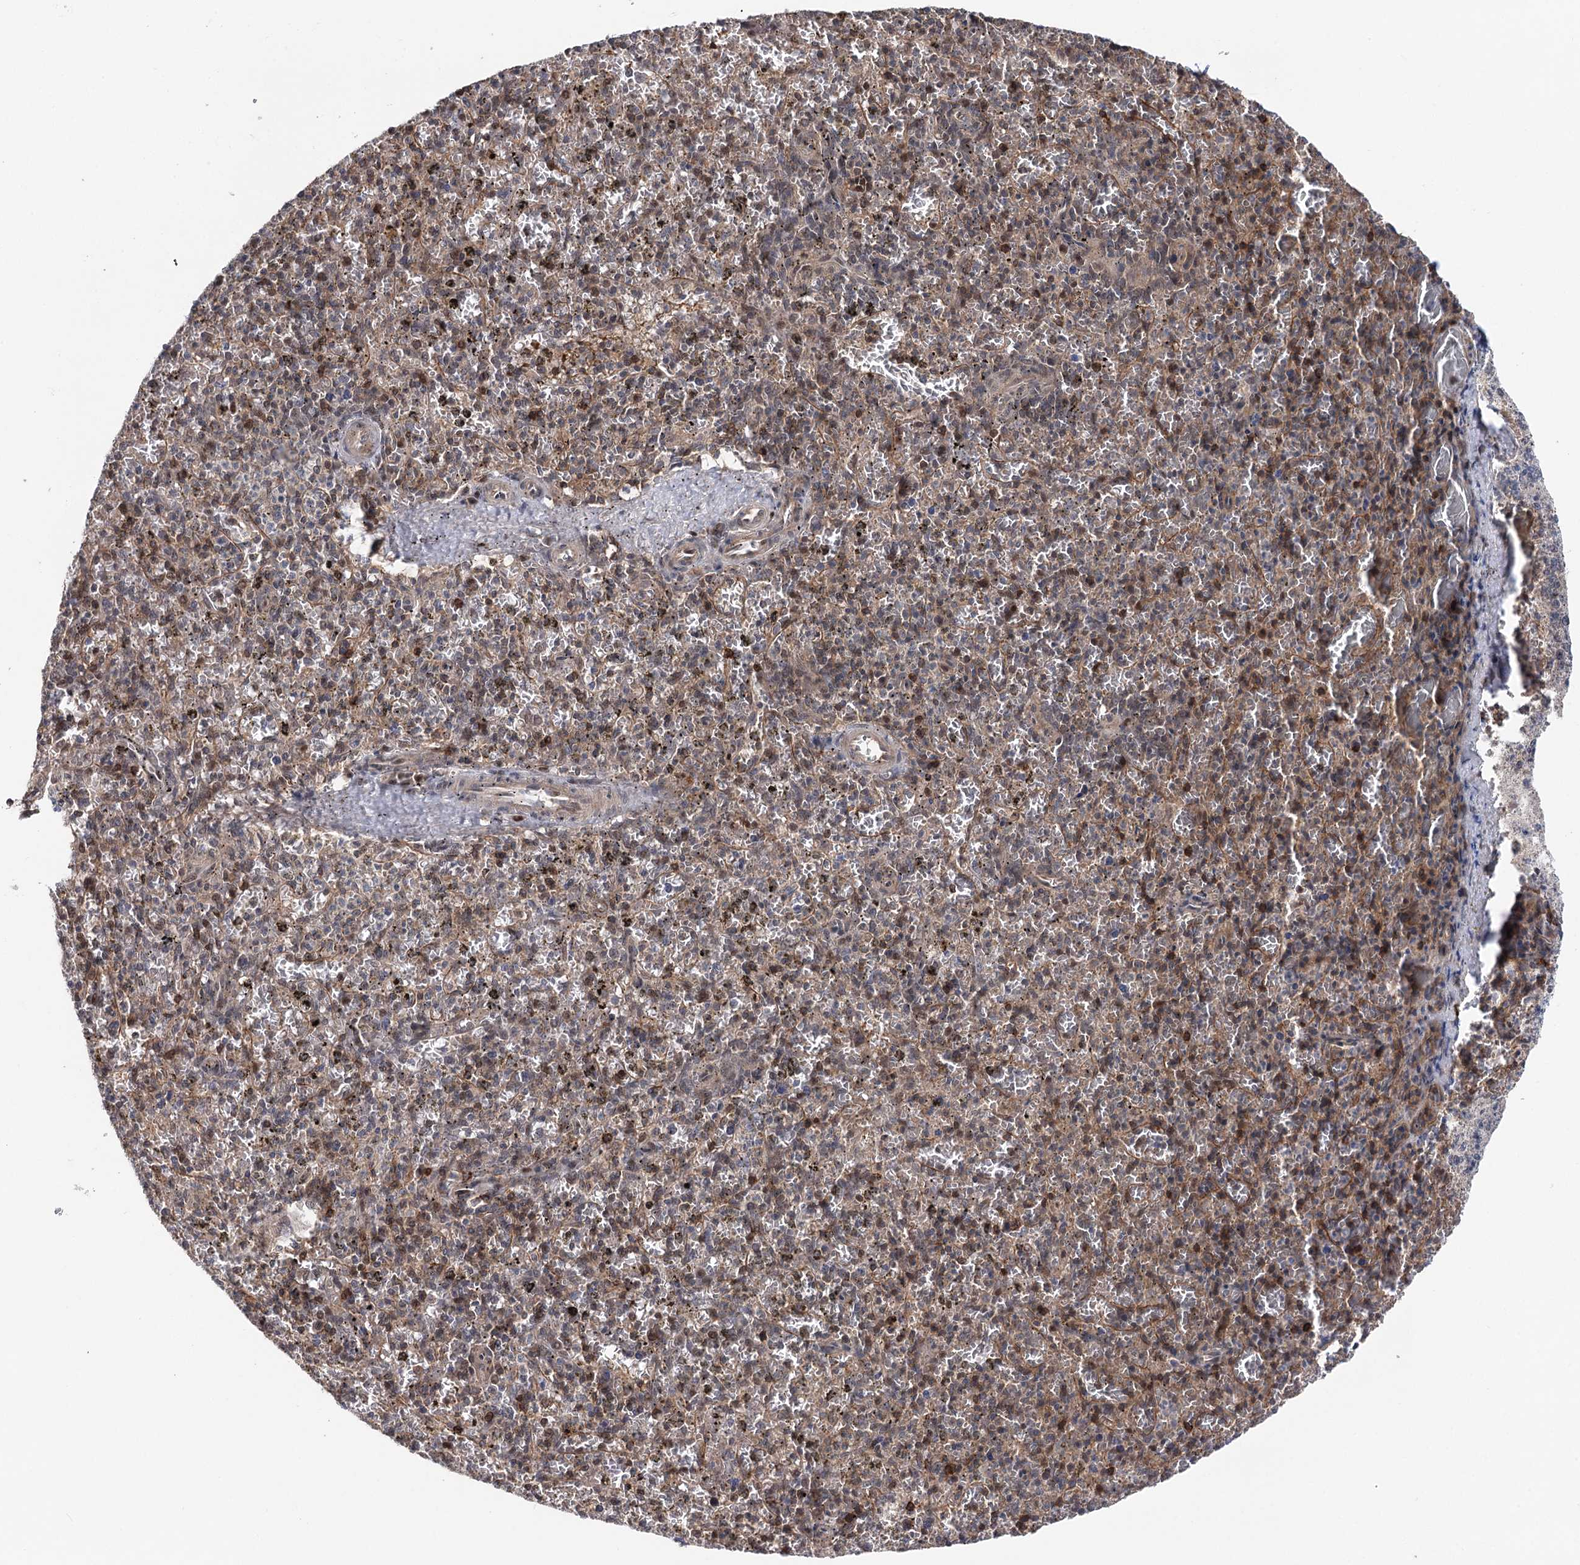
{"staining": {"intensity": "weak", "quantity": "<25%", "location": "cytoplasmic/membranous"}, "tissue": "spleen", "cell_type": "Cells in red pulp", "image_type": "normal", "snomed": [{"axis": "morphology", "description": "Normal tissue, NOS"}, {"axis": "topography", "description": "Spleen"}], "caption": "Immunohistochemistry photomicrograph of unremarkable spleen: spleen stained with DAB exhibits no significant protein positivity in cells in red pulp. The staining is performed using DAB (3,3'-diaminobenzidine) brown chromogen with nuclei counter-stained in using hematoxylin.", "gene": "STX6", "patient": {"sex": "male", "age": 72}}